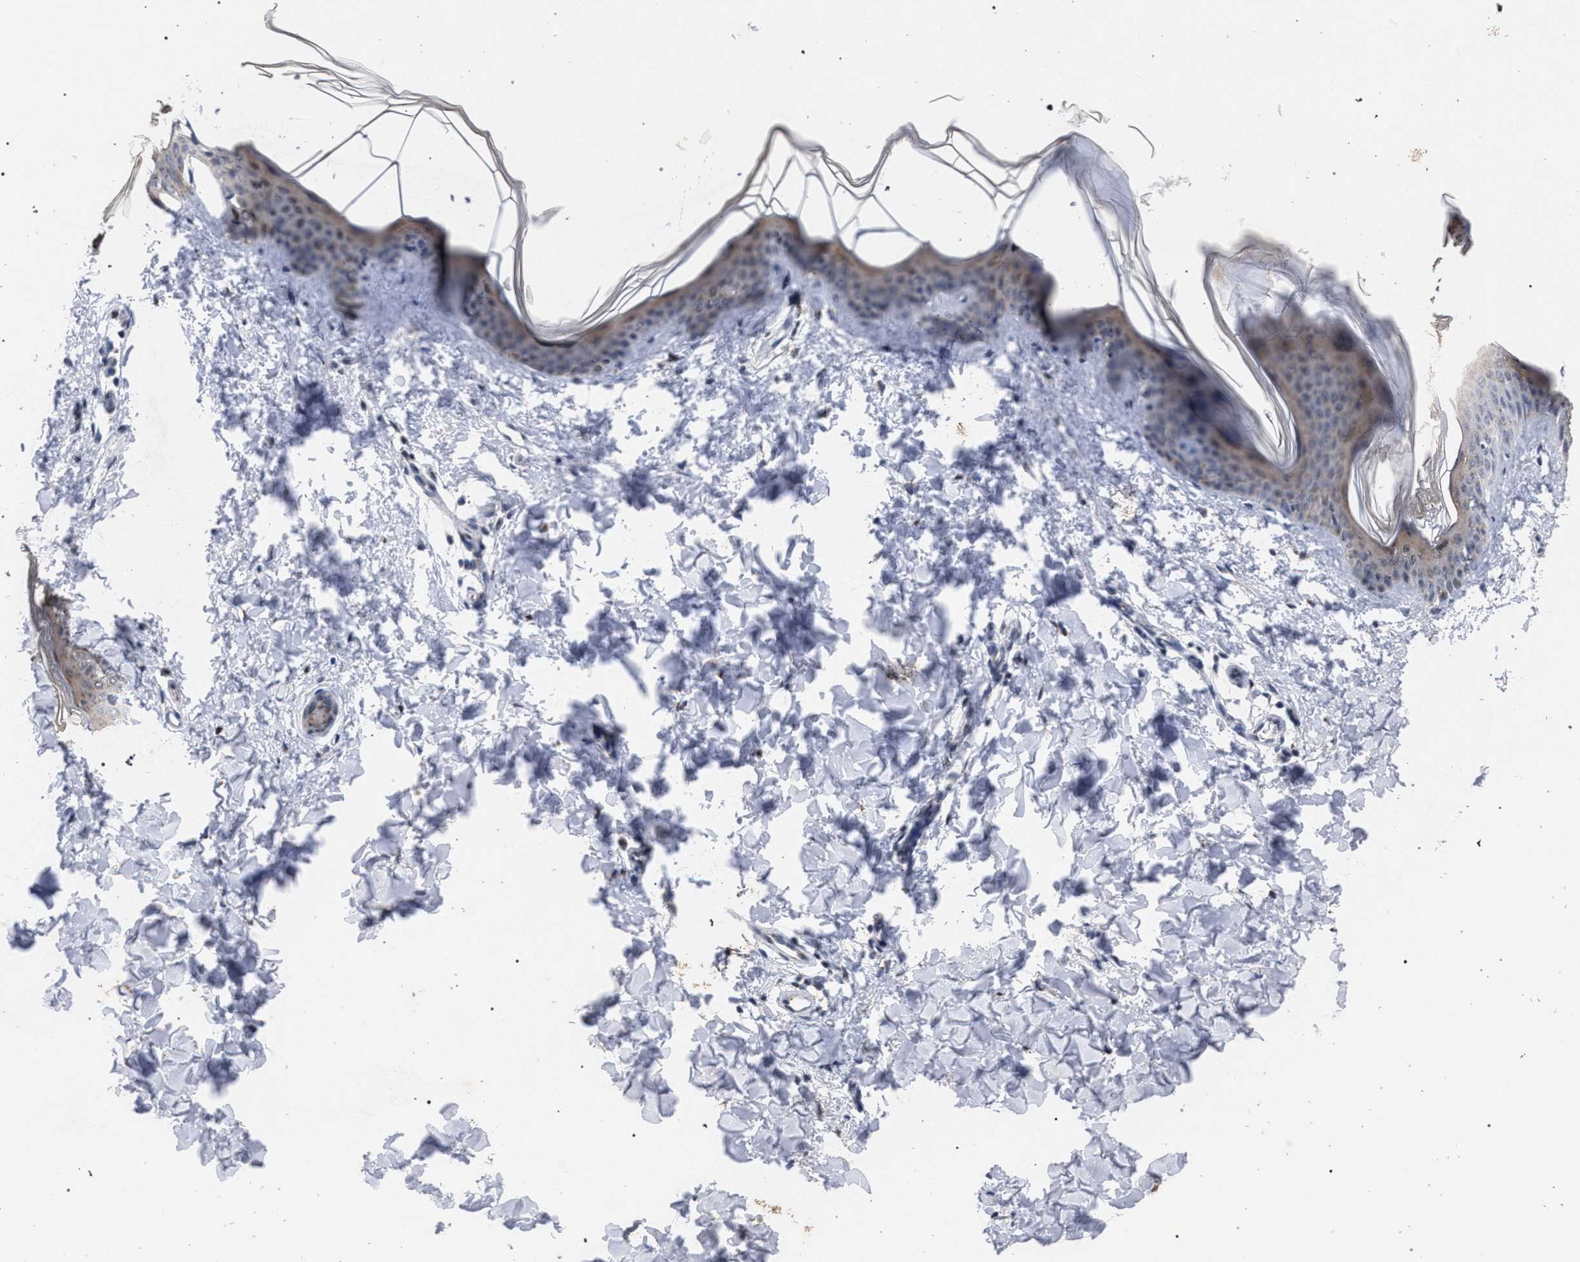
{"staining": {"intensity": "negative", "quantity": "none", "location": "none"}, "tissue": "skin", "cell_type": "Fibroblasts", "image_type": "normal", "snomed": [{"axis": "morphology", "description": "Normal tissue, NOS"}, {"axis": "topography", "description": "Skin"}], "caption": "Image shows no protein staining in fibroblasts of unremarkable skin. The staining was performed using DAB to visualize the protein expression in brown, while the nuclei were stained in blue with hematoxylin (Magnification: 20x).", "gene": "GOLGA2", "patient": {"sex": "female", "age": 17}}